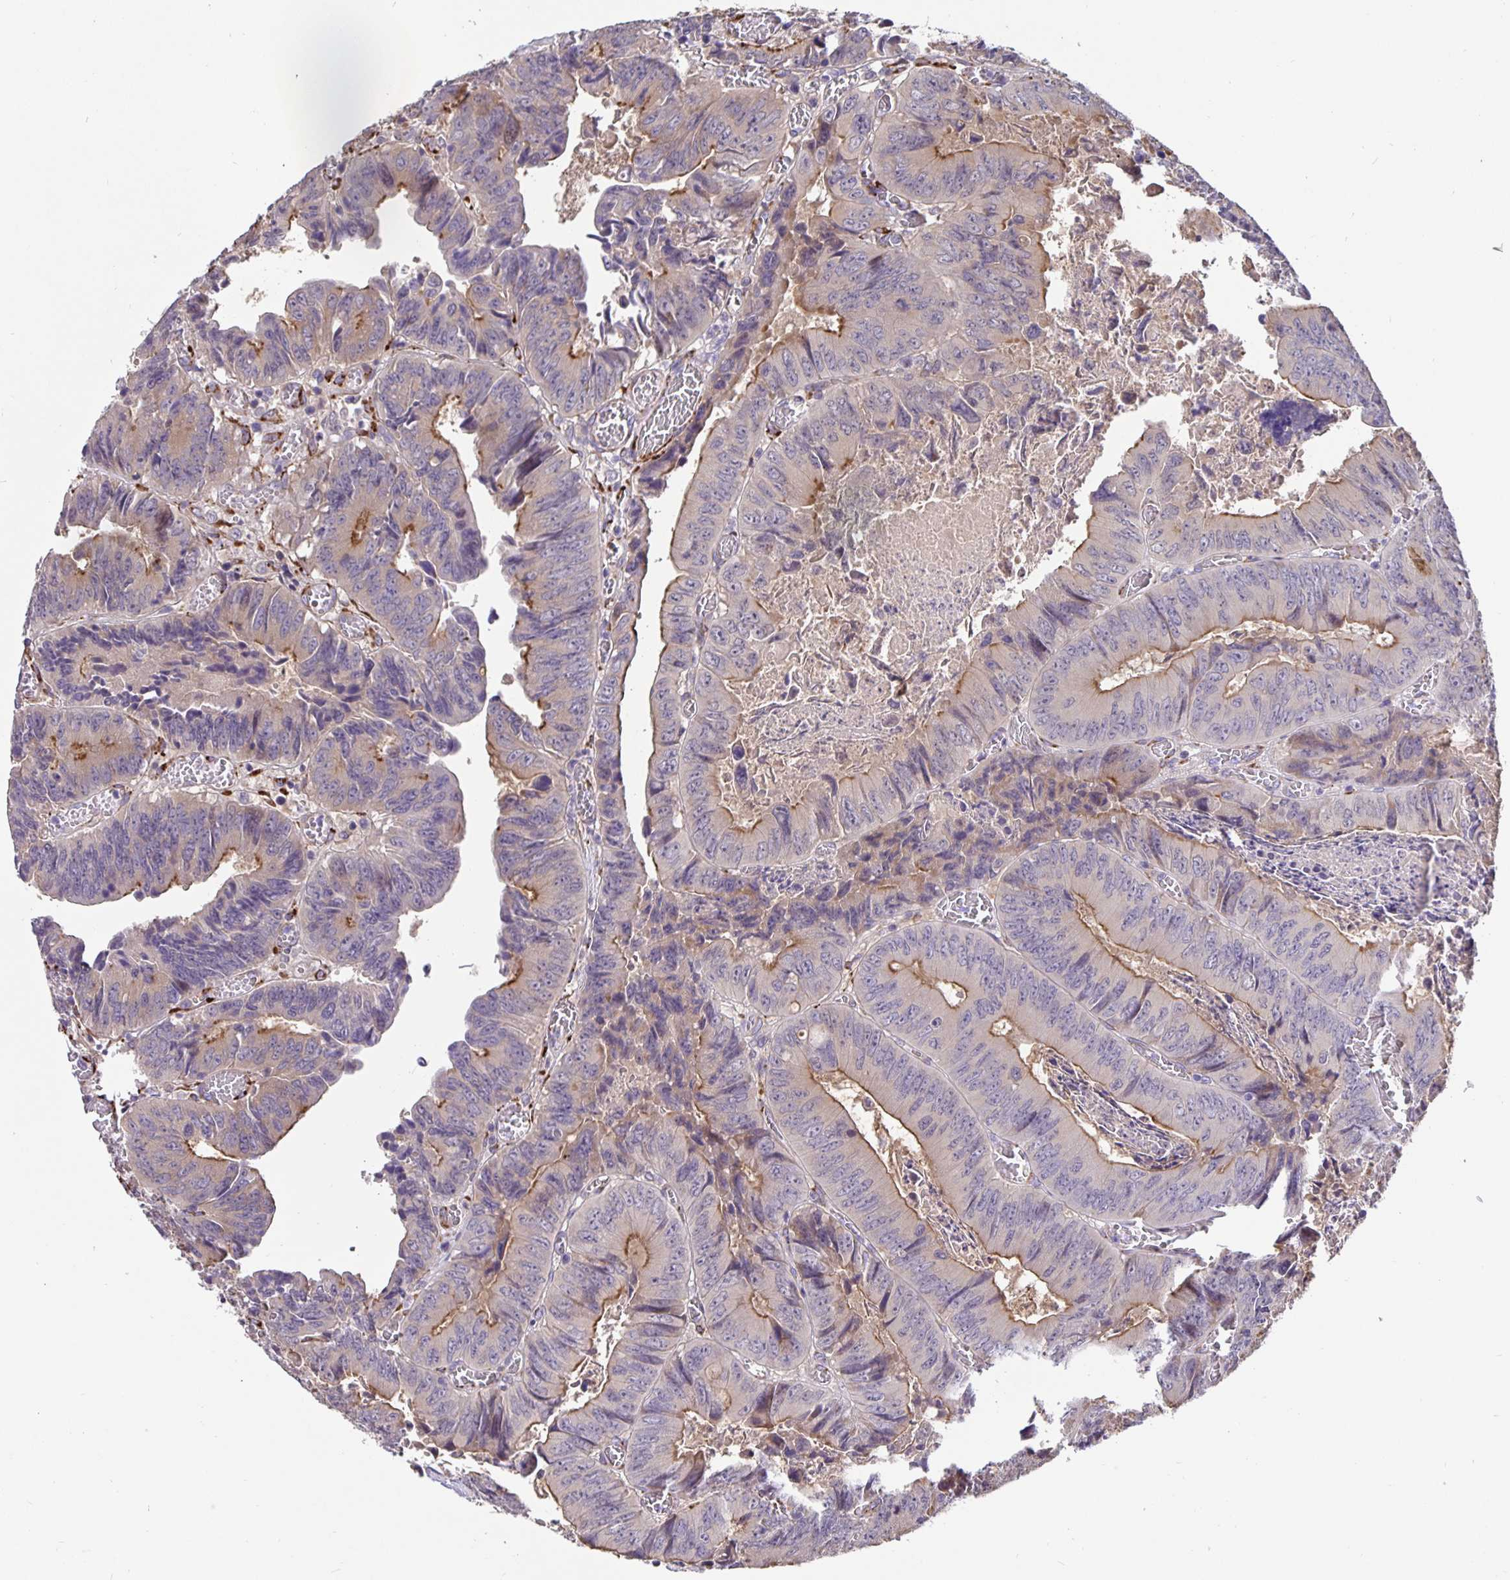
{"staining": {"intensity": "moderate", "quantity": "25%-75%", "location": "cytoplasmic/membranous"}, "tissue": "colorectal cancer", "cell_type": "Tumor cells", "image_type": "cancer", "snomed": [{"axis": "morphology", "description": "Adenocarcinoma, NOS"}, {"axis": "topography", "description": "Colon"}], "caption": "Colorectal adenocarcinoma tissue displays moderate cytoplasmic/membranous staining in about 25%-75% of tumor cells, visualized by immunohistochemistry. The staining was performed using DAB (3,3'-diaminobenzidine), with brown indicating positive protein expression. Nuclei are stained blue with hematoxylin.", "gene": "EML6", "patient": {"sex": "female", "age": 84}}